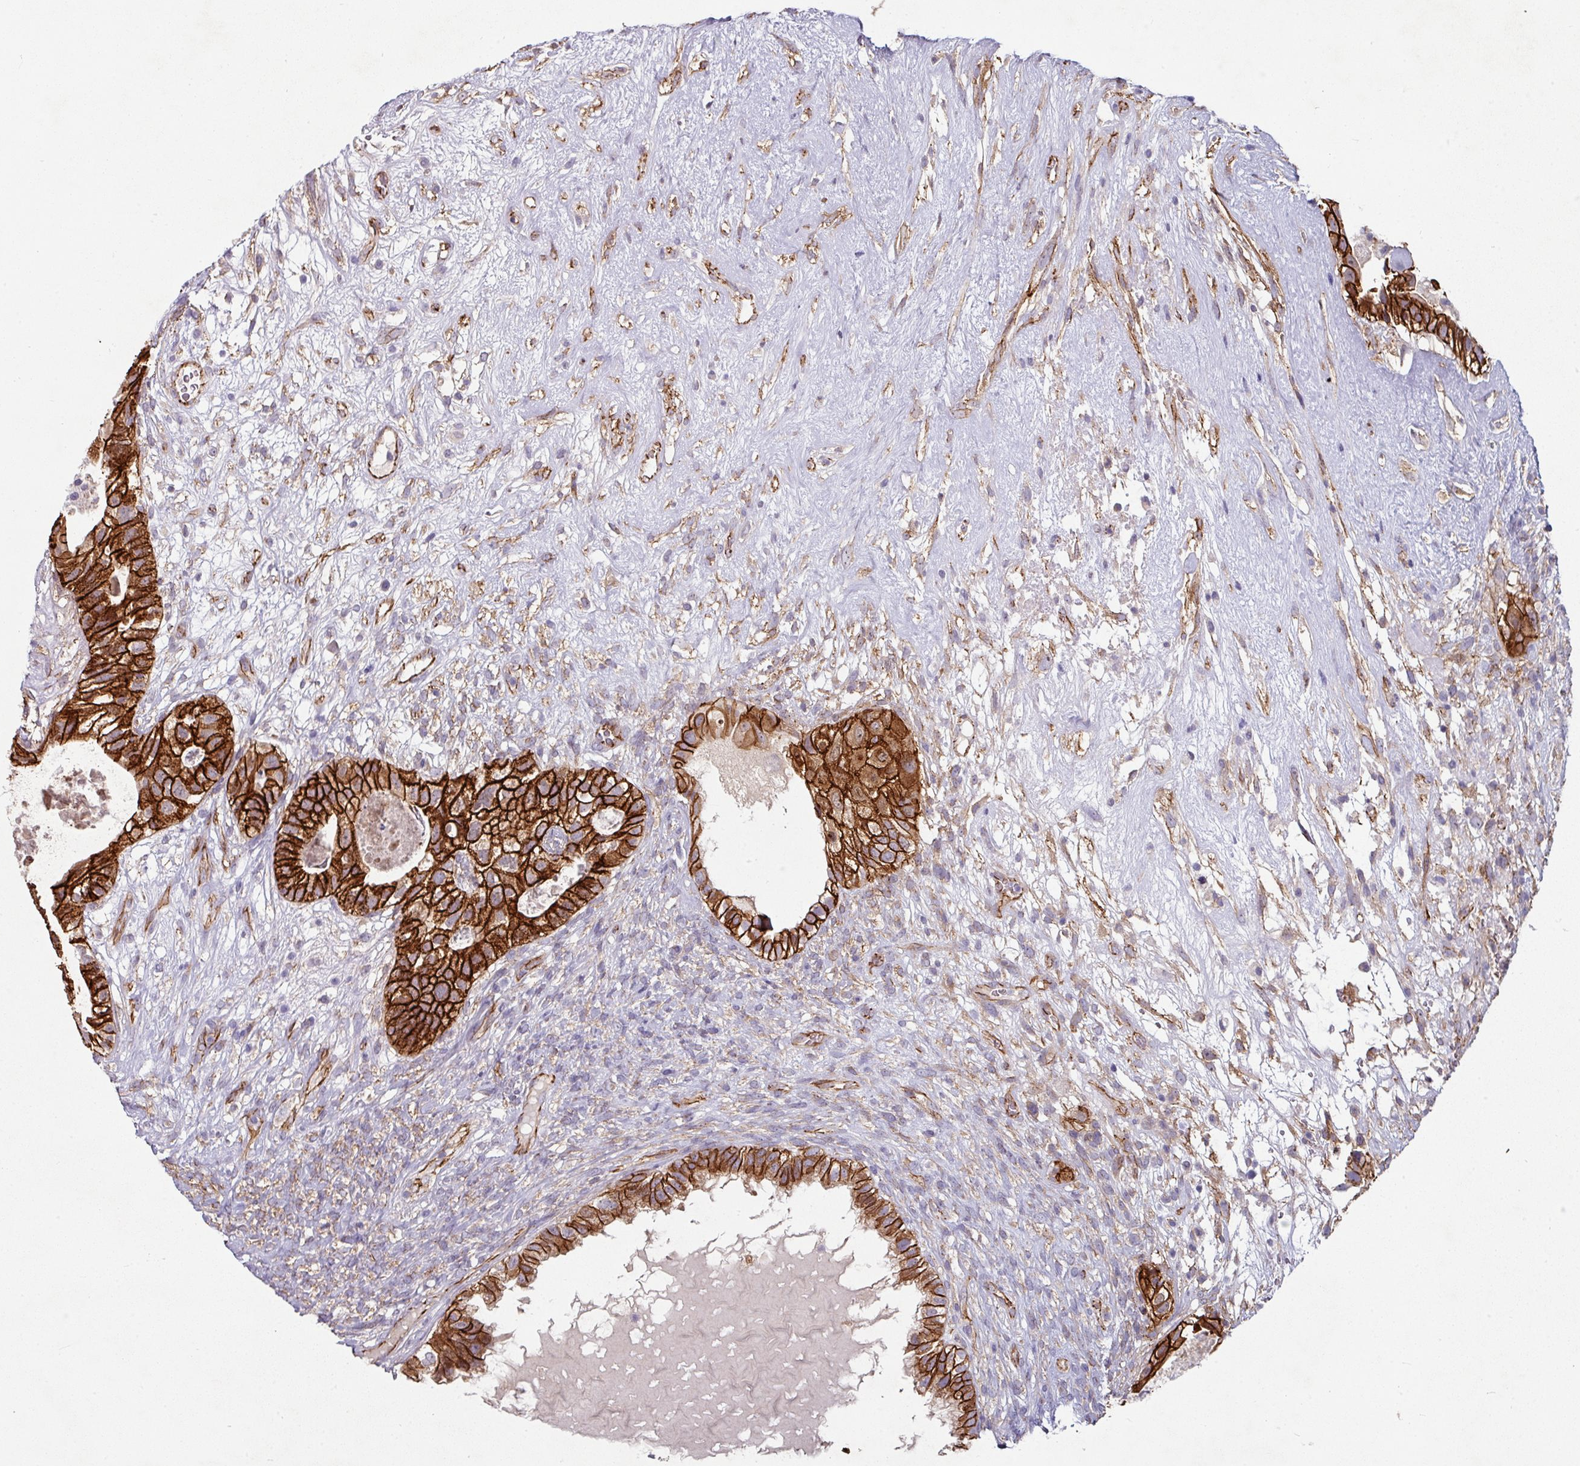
{"staining": {"intensity": "strong", "quantity": ">75%", "location": "cytoplasmic/membranous"}, "tissue": "testis cancer", "cell_type": "Tumor cells", "image_type": "cancer", "snomed": [{"axis": "morphology", "description": "Seminoma, NOS"}, {"axis": "morphology", "description": "Carcinoma, Embryonal, NOS"}, {"axis": "topography", "description": "Testis"}], "caption": "Tumor cells exhibit high levels of strong cytoplasmic/membranous positivity in about >75% of cells in embryonal carcinoma (testis).", "gene": "JUP", "patient": {"sex": "male", "age": 41}}